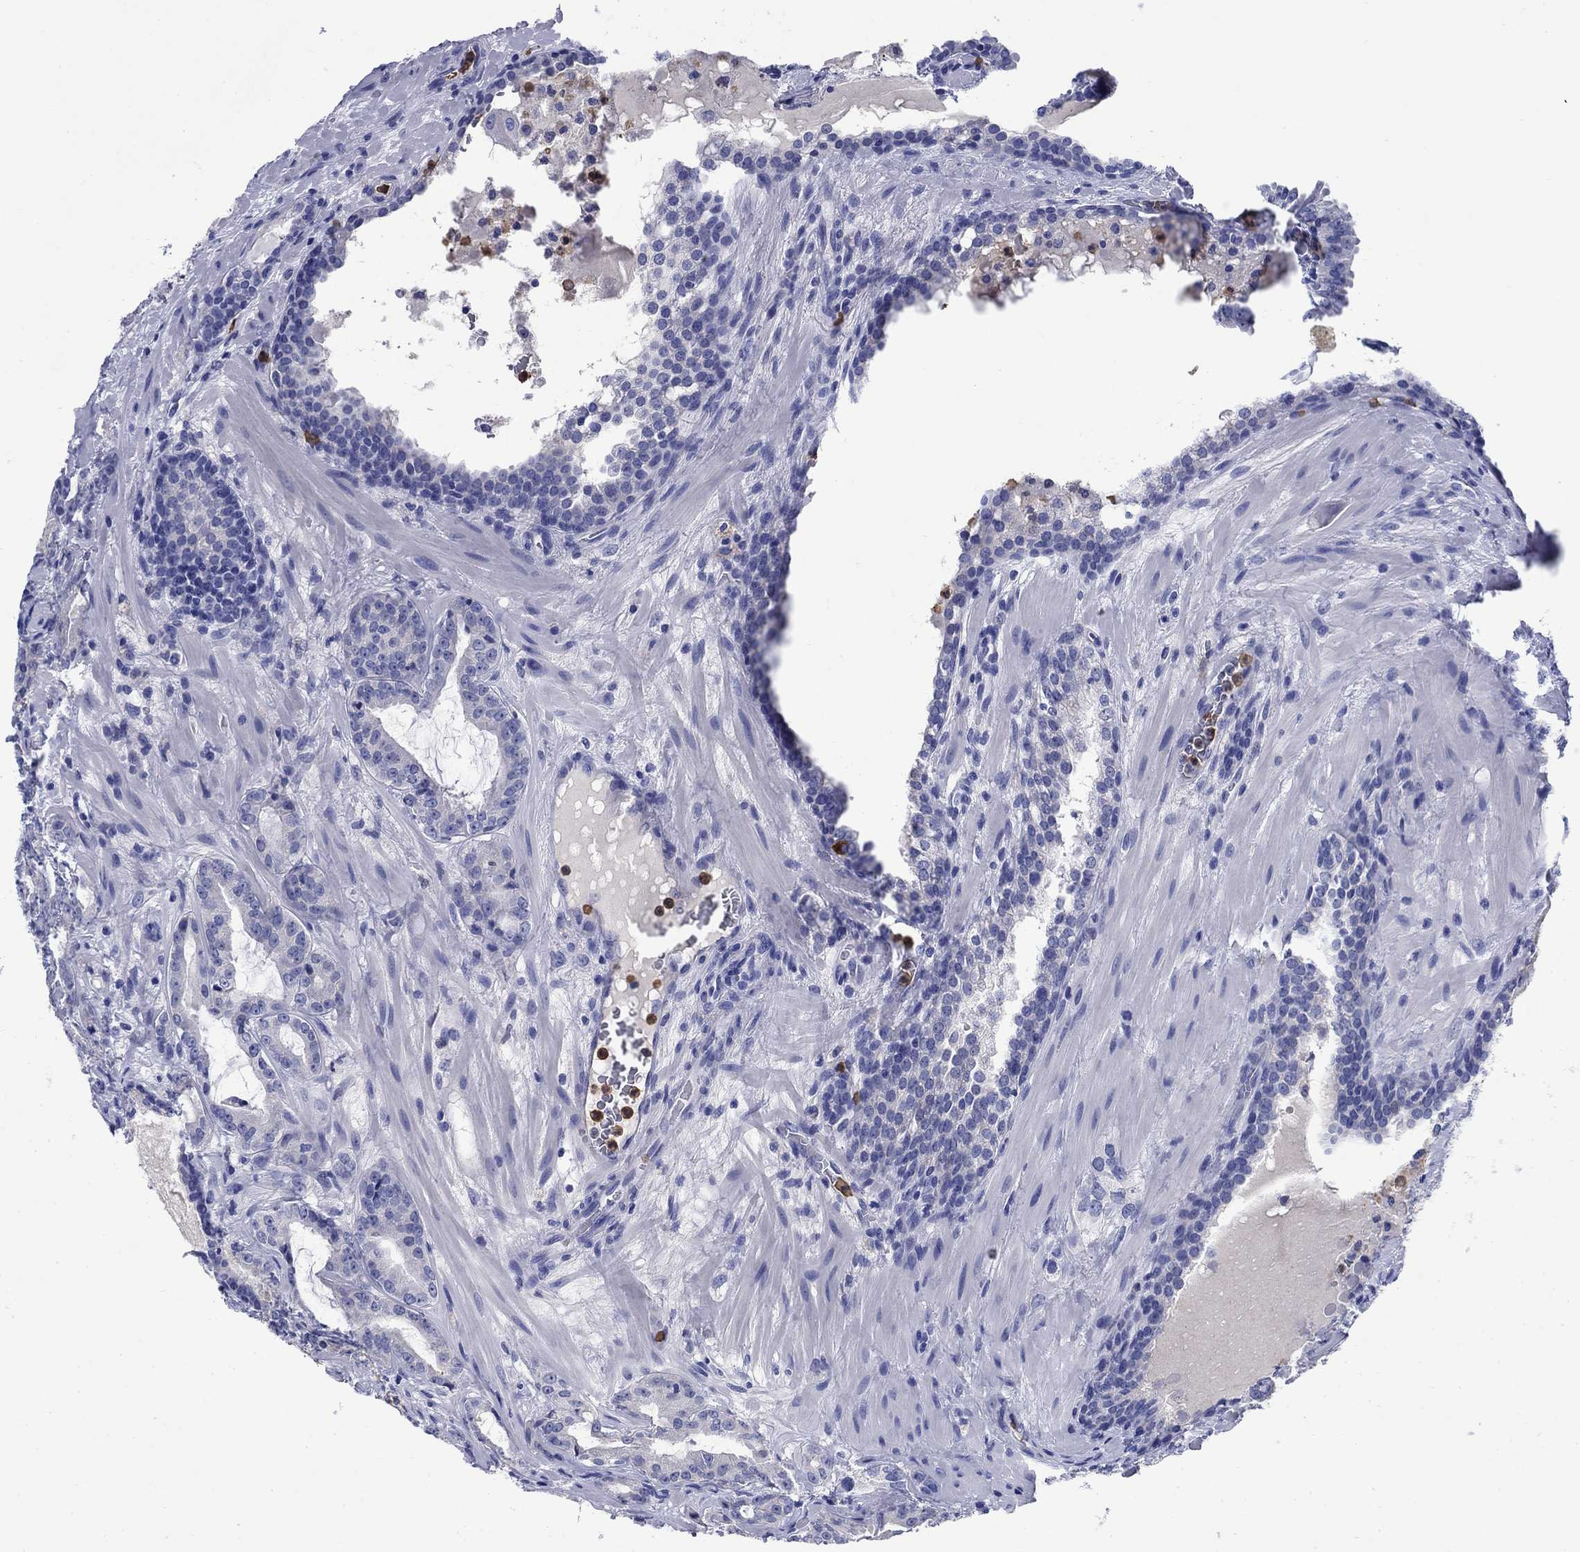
{"staining": {"intensity": "negative", "quantity": "none", "location": "none"}, "tissue": "prostate cancer", "cell_type": "Tumor cells", "image_type": "cancer", "snomed": [{"axis": "morphology", "description": "Adenocarcinoma, NOS"}, {"axis": "topography", "description": "Prostate"}], "caption": "A high-resolution image shows IHC staining of prostate cancer, which displays no significant expression in tumor cells.", "gene": "TFR2", "patient": {"sex": "male", "age": 69}}